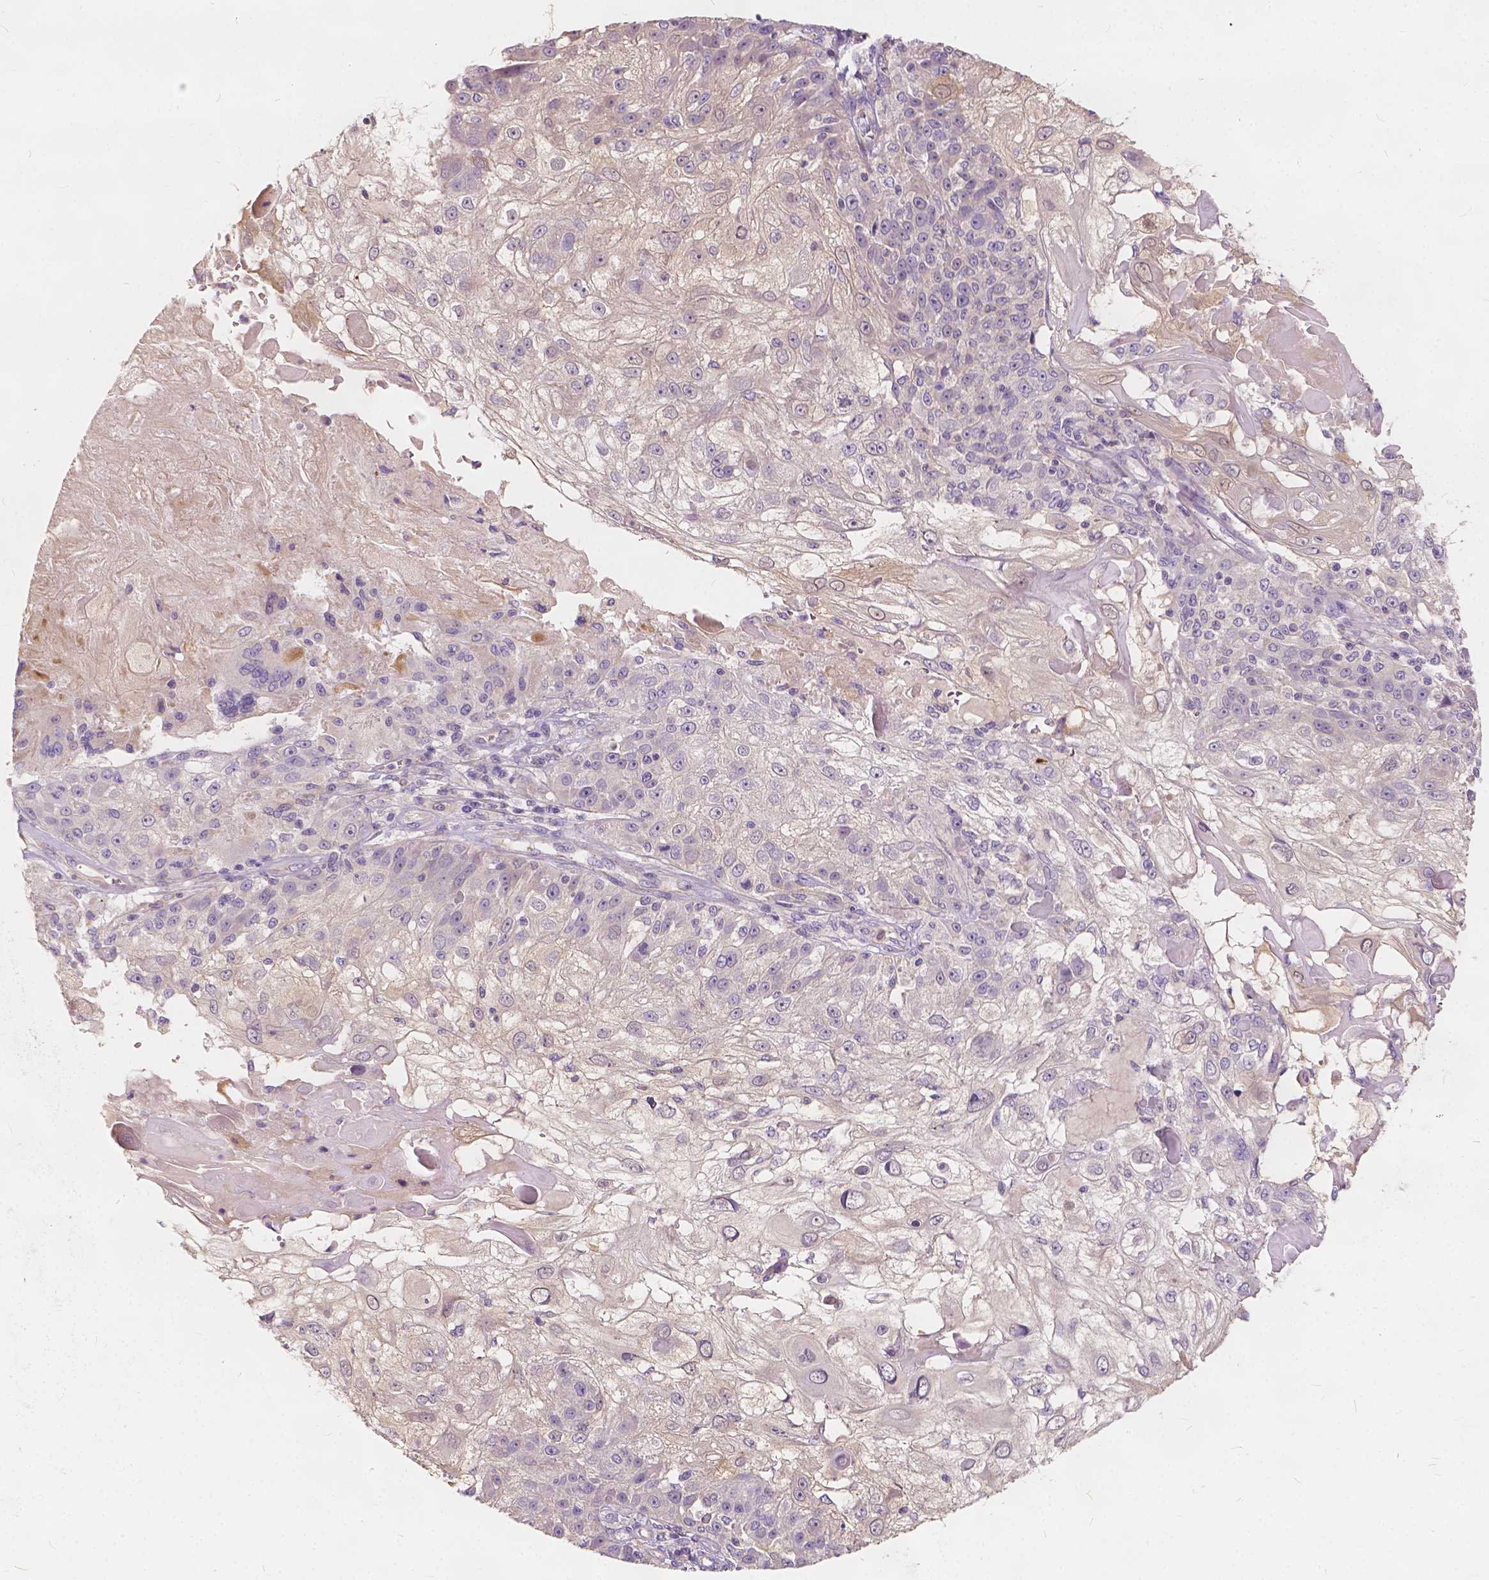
{"staining": {"intensity": "negative", "quantity": "none", "location": "none"}, "tissue": "skin cancer", "cell_type": "Tumor cells", "image_type": "cancer", "snomed": [{"axis": "morphology", "description": "Normal tissue, NOS"}, {"axis": "morphology", "description": "Squamous cell carcinoma, NOS"}, {"axis": "topography", "description": "Skin"}], "caption": "IHC histopathology image of neoplastic tissue: human squamous cell carcinoma (skin) stained with DAB demonstrates no significant protein positivity in tumor cells.", "gene": "KIAA0513", "patient": {"sex": "female", "age": 83}}